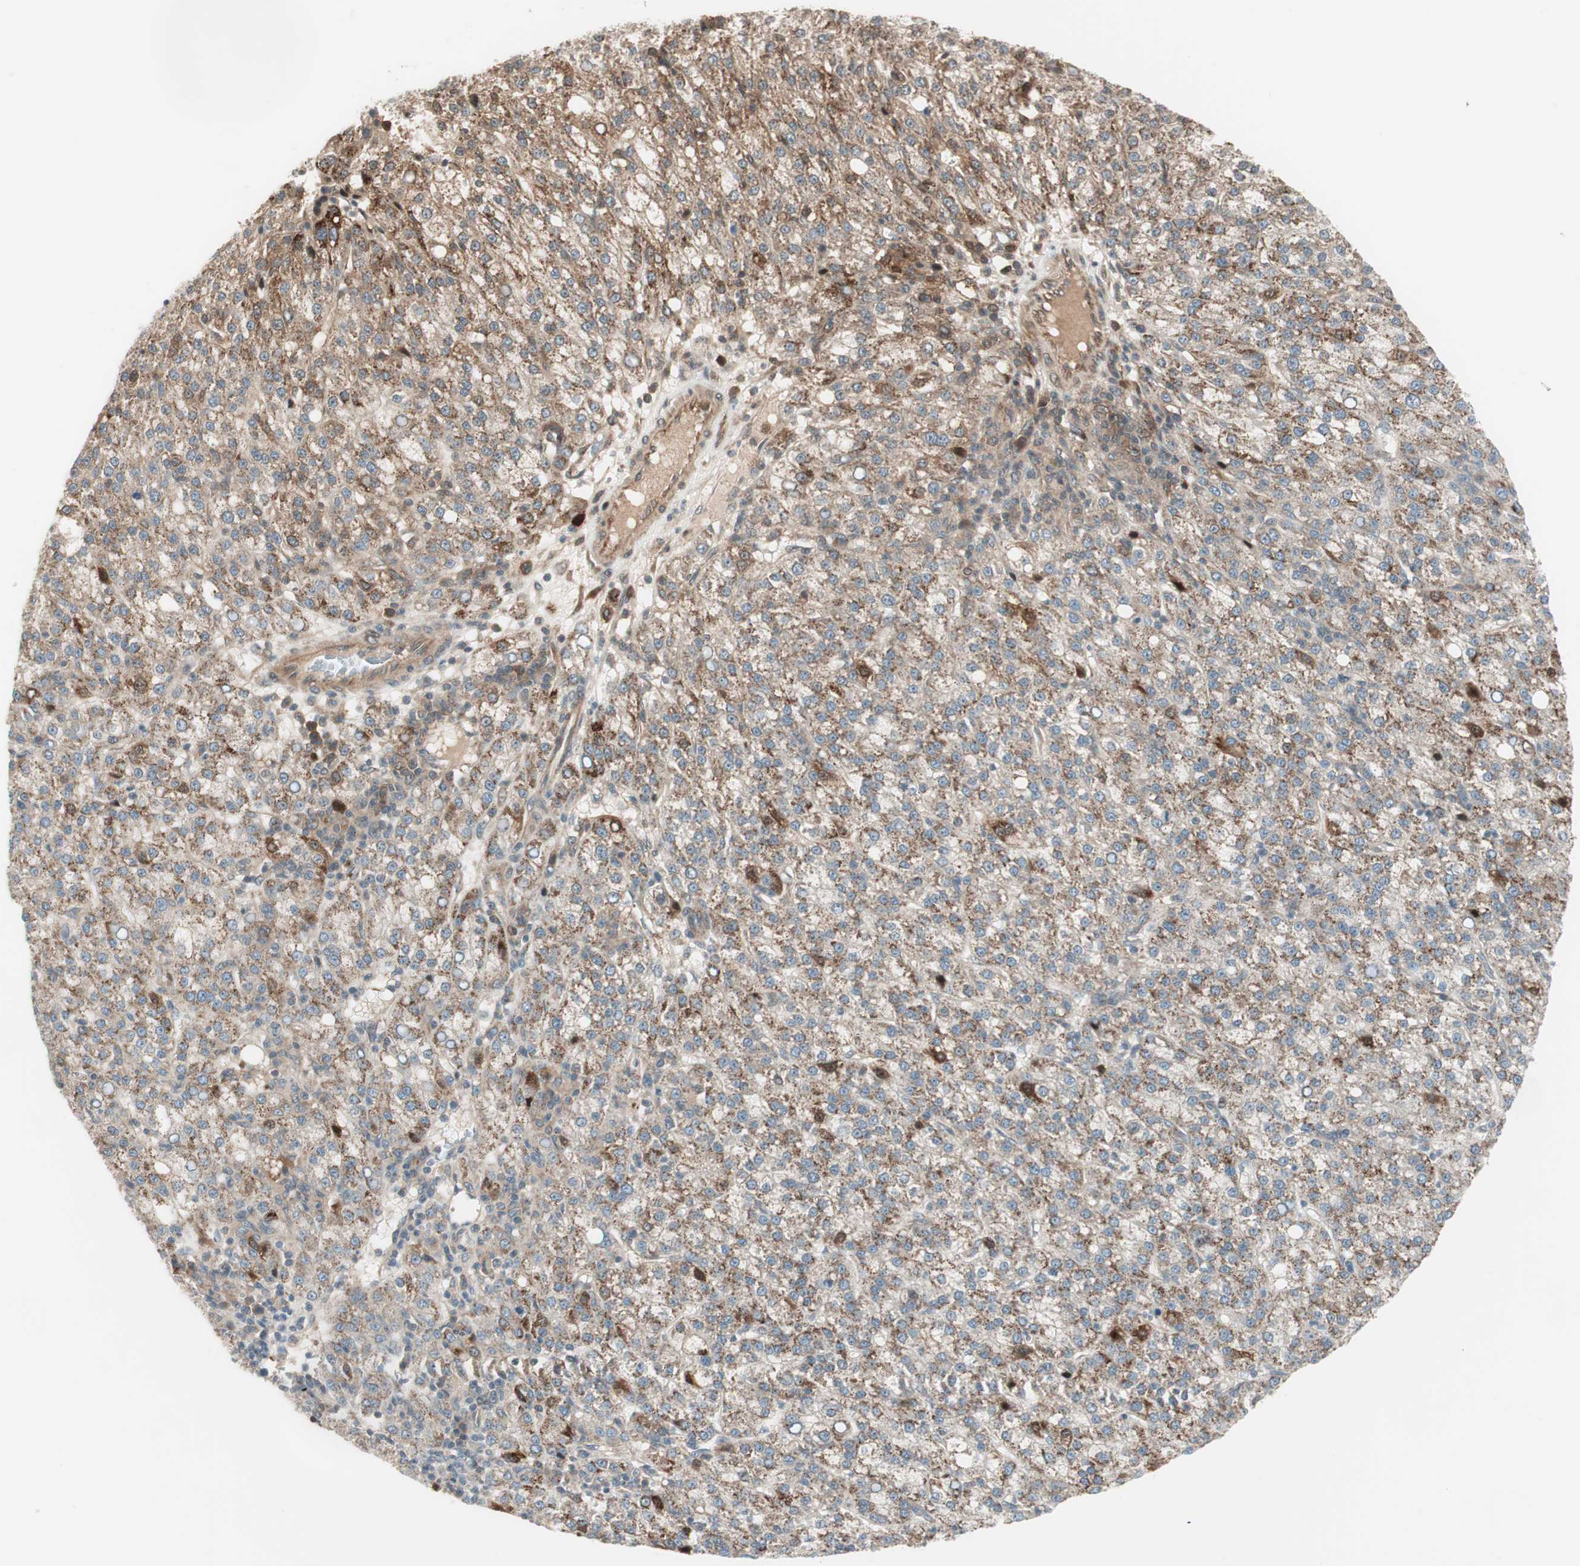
{"staining": {"intensity": "moderate", "quantity": ">75%", "location": "cytoplasmic/membranous"}, "tissue": "liver cancer", "cell_type": "Tumor cells", "image_type": "cancer", "snomed": [{"axis": "morphology", "description": "Carcinoma, Hepatocellular, NOS"}, {"axis": "topography", "description": "Liver"}], "caption": "Immunohistochemical staining of human hepatocellular carcinoma (liver) reveals moderate cytoplasmic/membranous protein expression in about >75% of tumor cells.", "gene": "PRKG2", "patient": {"sex": "female", "age": 58}}